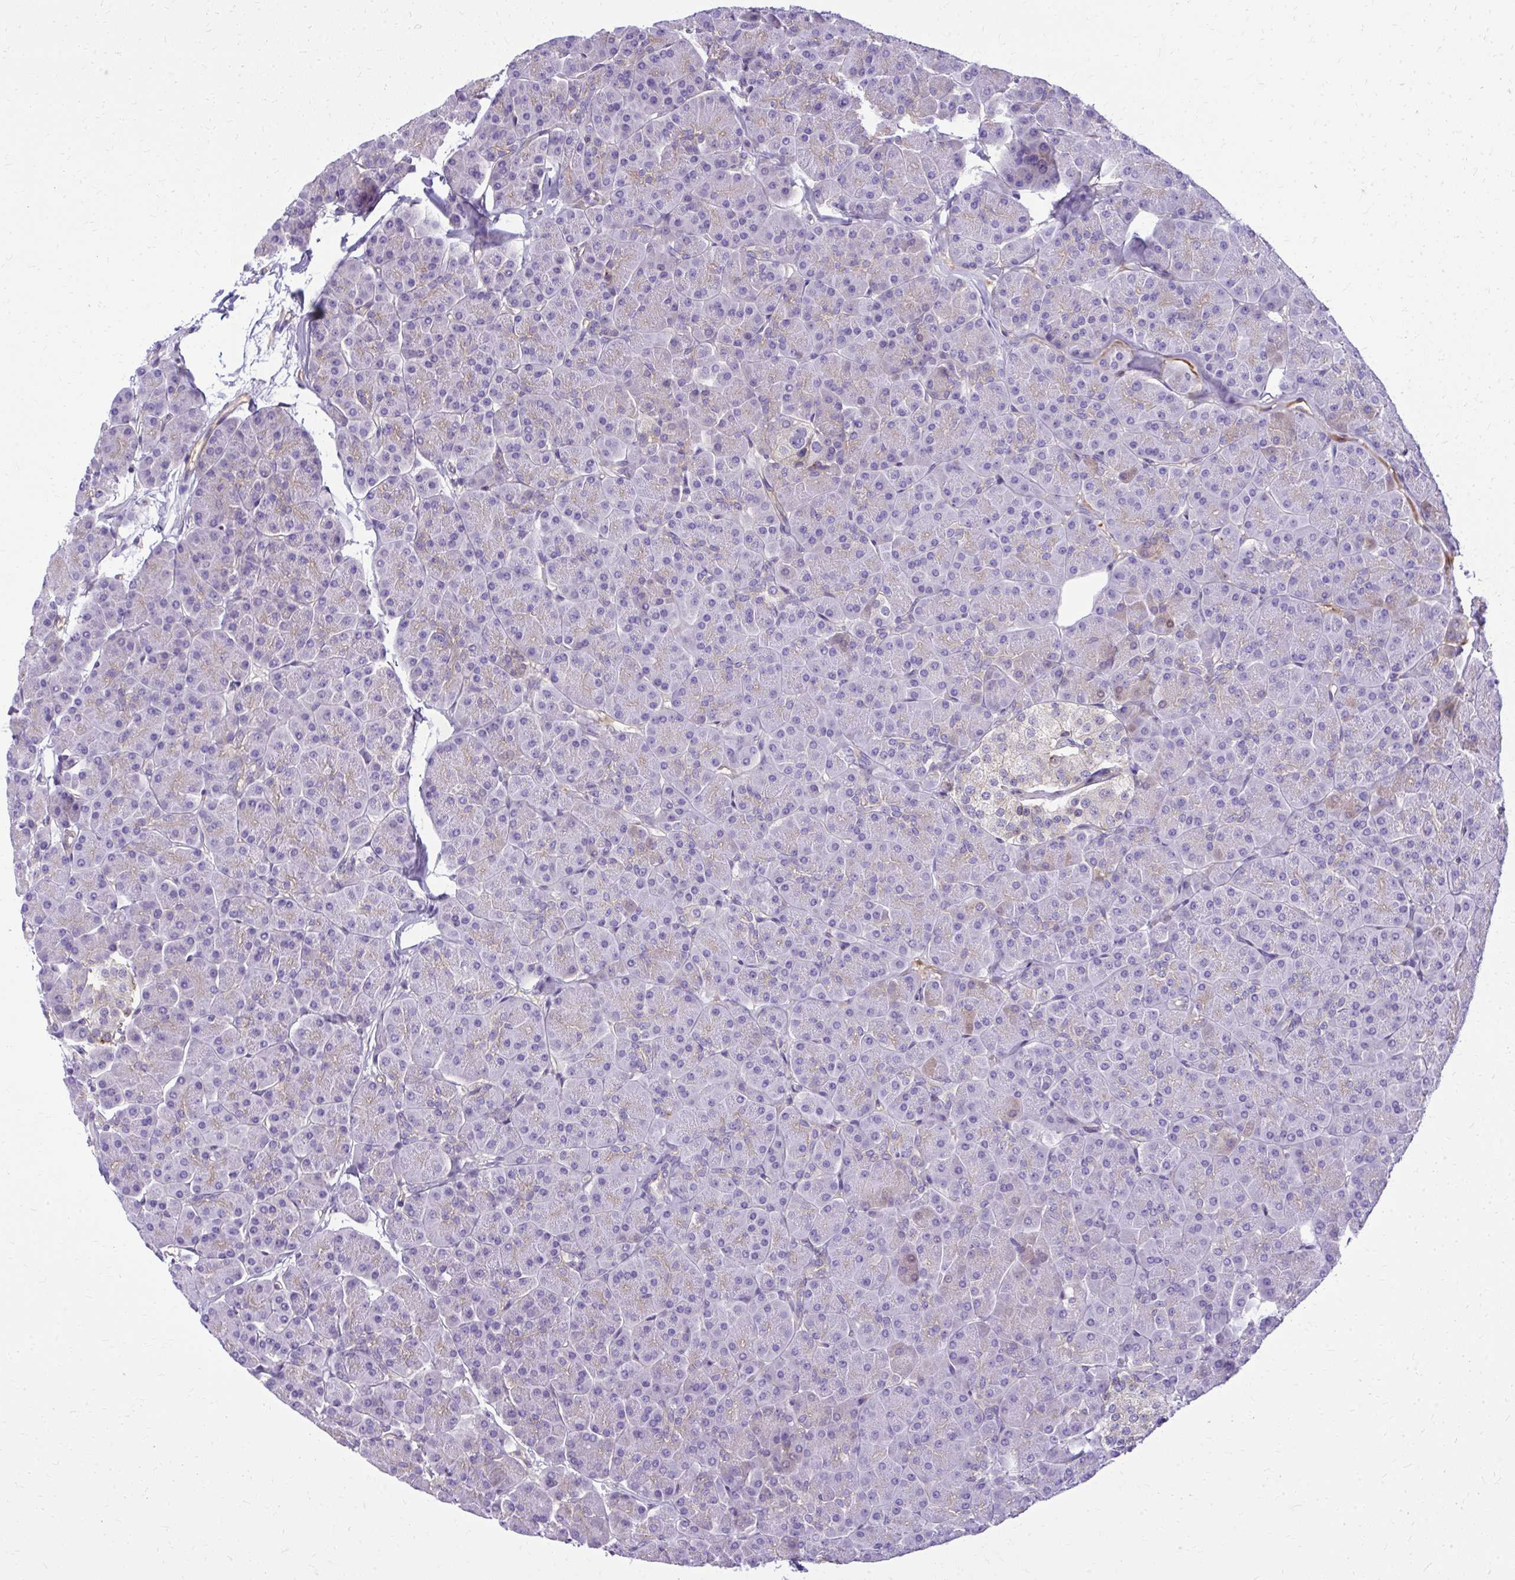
{"staining": {"intensity": "weak", "quantity": "<25%", "location": "cytoplasmic/membranous"}, "tissue": "pancreas", "cell_type": "Exocrine glandular cells", "image_type": "normal", "snomed": [{"axis": "morphology", "description": "Normal tissue, NOS"}, {"axis": "topography", "description": "Pancreas"}, {"axis": "topography", "description": "Peripheral nerve tissue"}], "caption": "Photomicrograph shows no significant protein staining in exocrine glandular cells of unremarkable pancreas. The staining is performed using DAB (3,3'-diaminobenzidine) brown chromogen with nuclei counter-stained in using hematoxylin.", "gene": "RUNDC3B", "patient": {"sex": "male", "age": 54}}